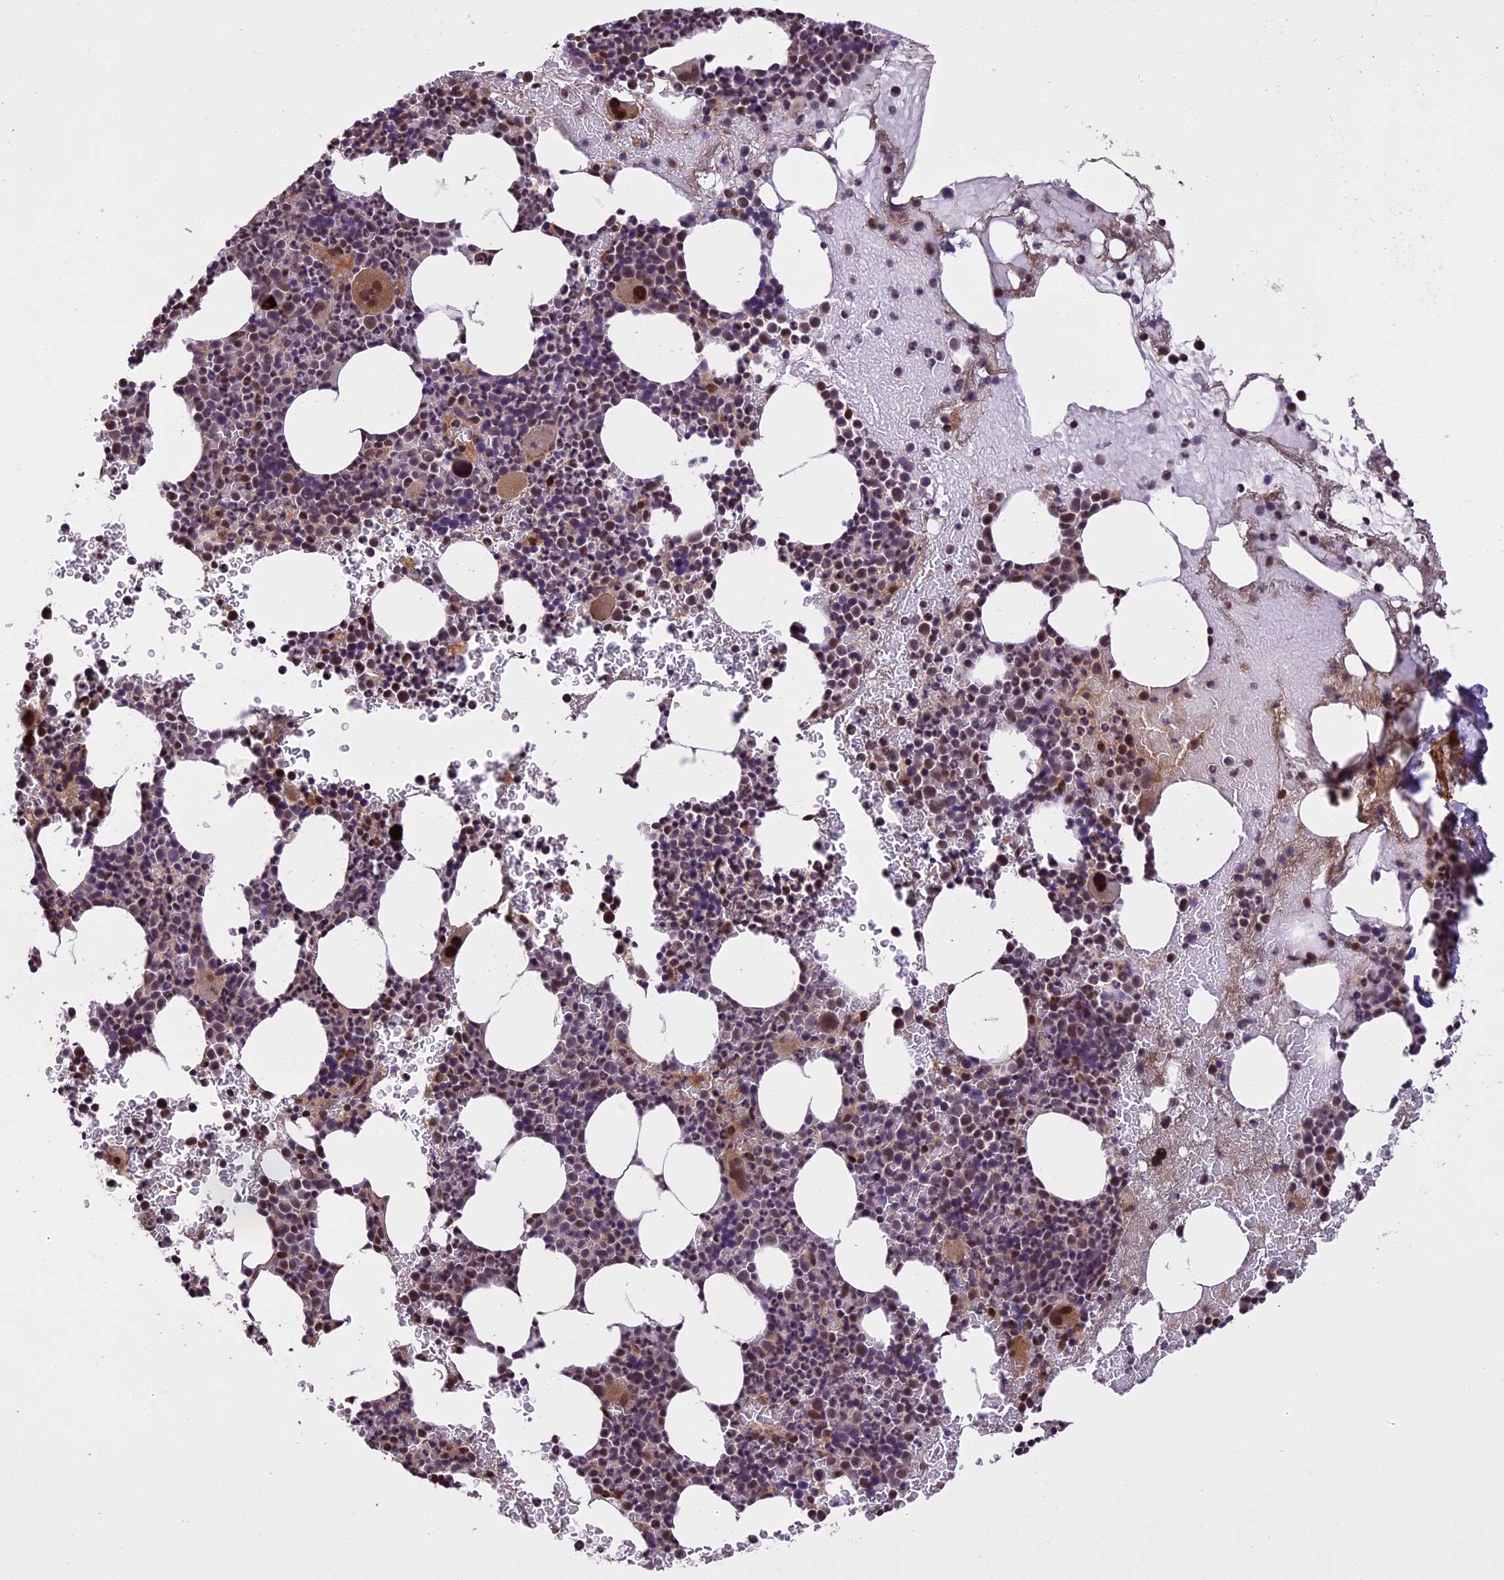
{"staining": {"intensity": "moderate", "quantity": "<25%", "location": "cytoplasmic/membranous,nuclear"}, "tissue": "bone marrow", "cell_type": "Hematopoietic cells", "image_type": "normal", "snomed": [{"axis": "morphology", "description": "Normal tissue, NOS"}, {"axis": "topography", "description": "Bone marrow"}], "caption": "About <25% of hematopoietic cells in unremarkable human bone marrow exhibit moderate cytoplasmic/membranous,nuclear protein positivity as visualized by brown immunohistochemical staining.", "gene": "PRELID2", "patient": {"sex": "female", "age": 83}}